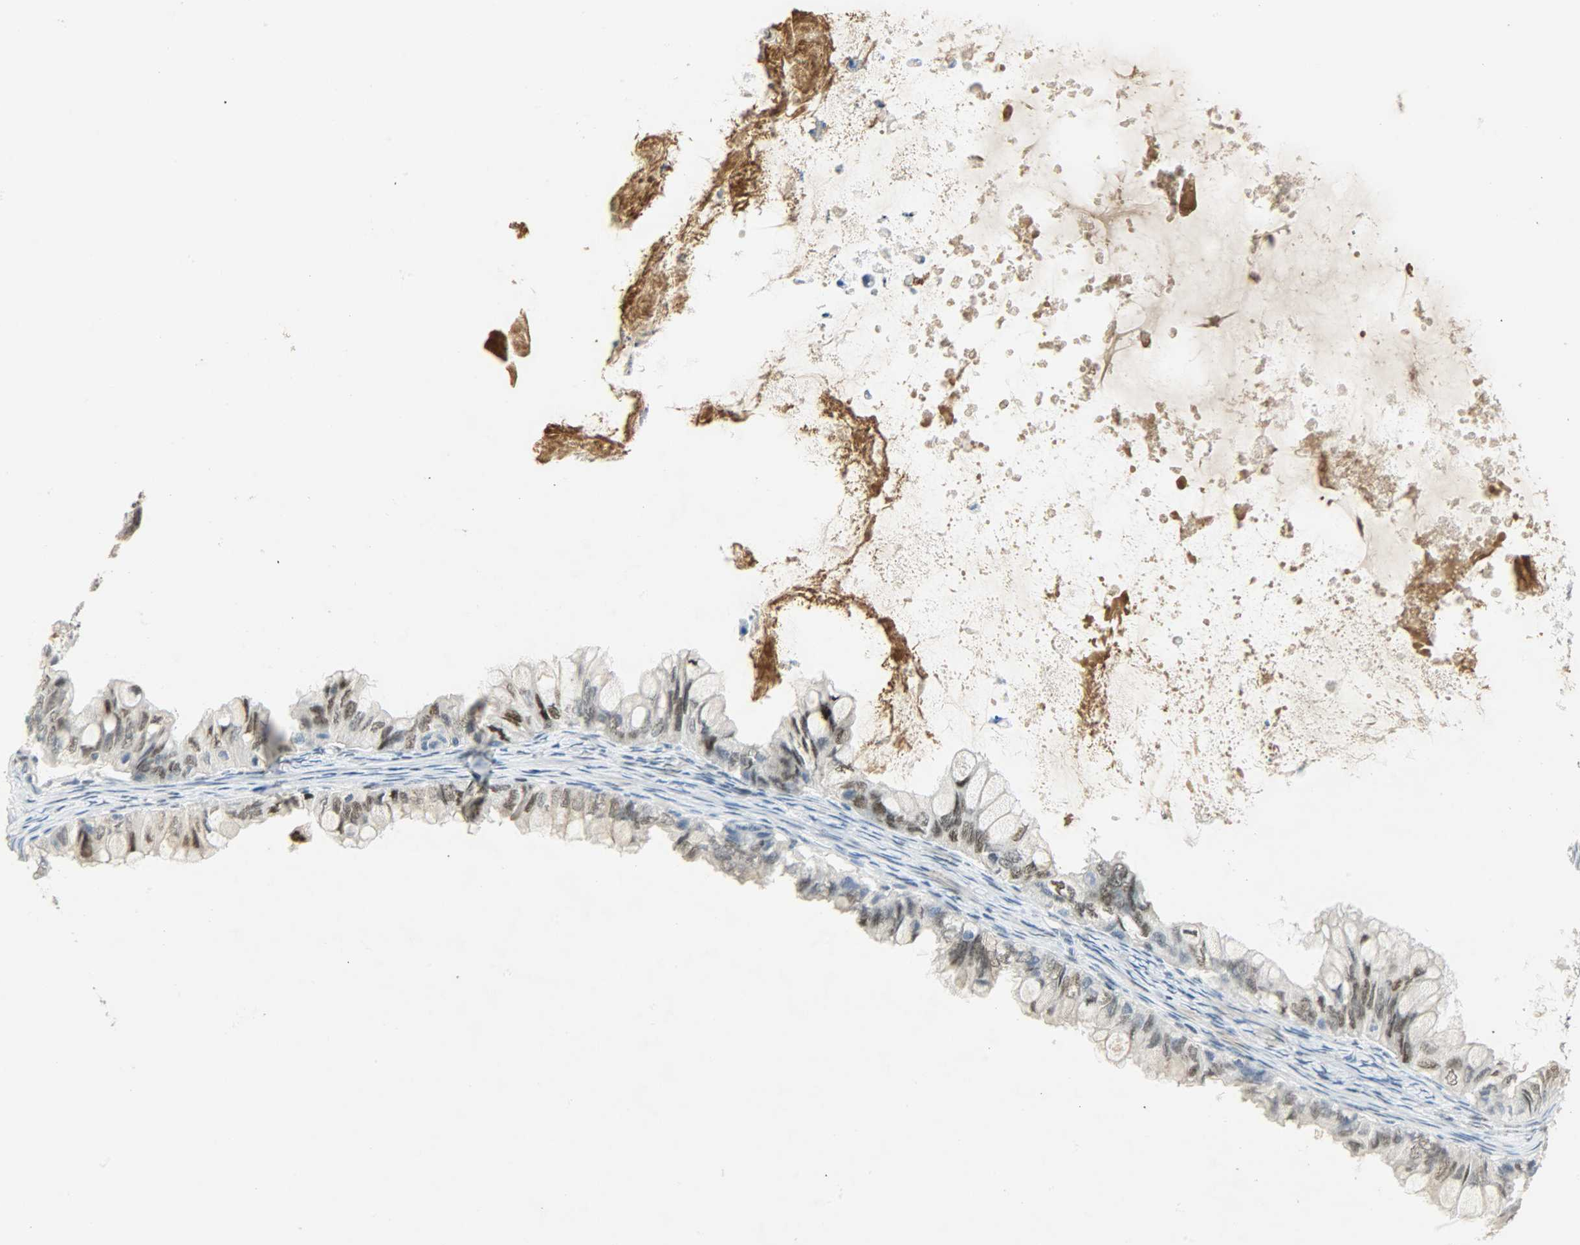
{"staining": {"intensity": "moderate", "quantity": ">75%", "location": "cytoplasmic/membranous,nuclear"}, "tissue": "ovarian cancer", "cell_type": "Tumor cells", "image_type": "cancer", "snomed": [{"axis": "morphology", "description": "Cystadenocarcinoma, mucinous, NOS"}, {"axis": "topography", "description": "Ovary"}], "caption": "This is an image of immunohistochemistry (IHC) staining of ovarian cancer (mucinous cystadenocarcinoma), which shows moderate expression in the cytoplasmic/membranous and nuclear of tumor cells.", "gene": "PPARG", "patient": {"sex": "female", "age": 80}}